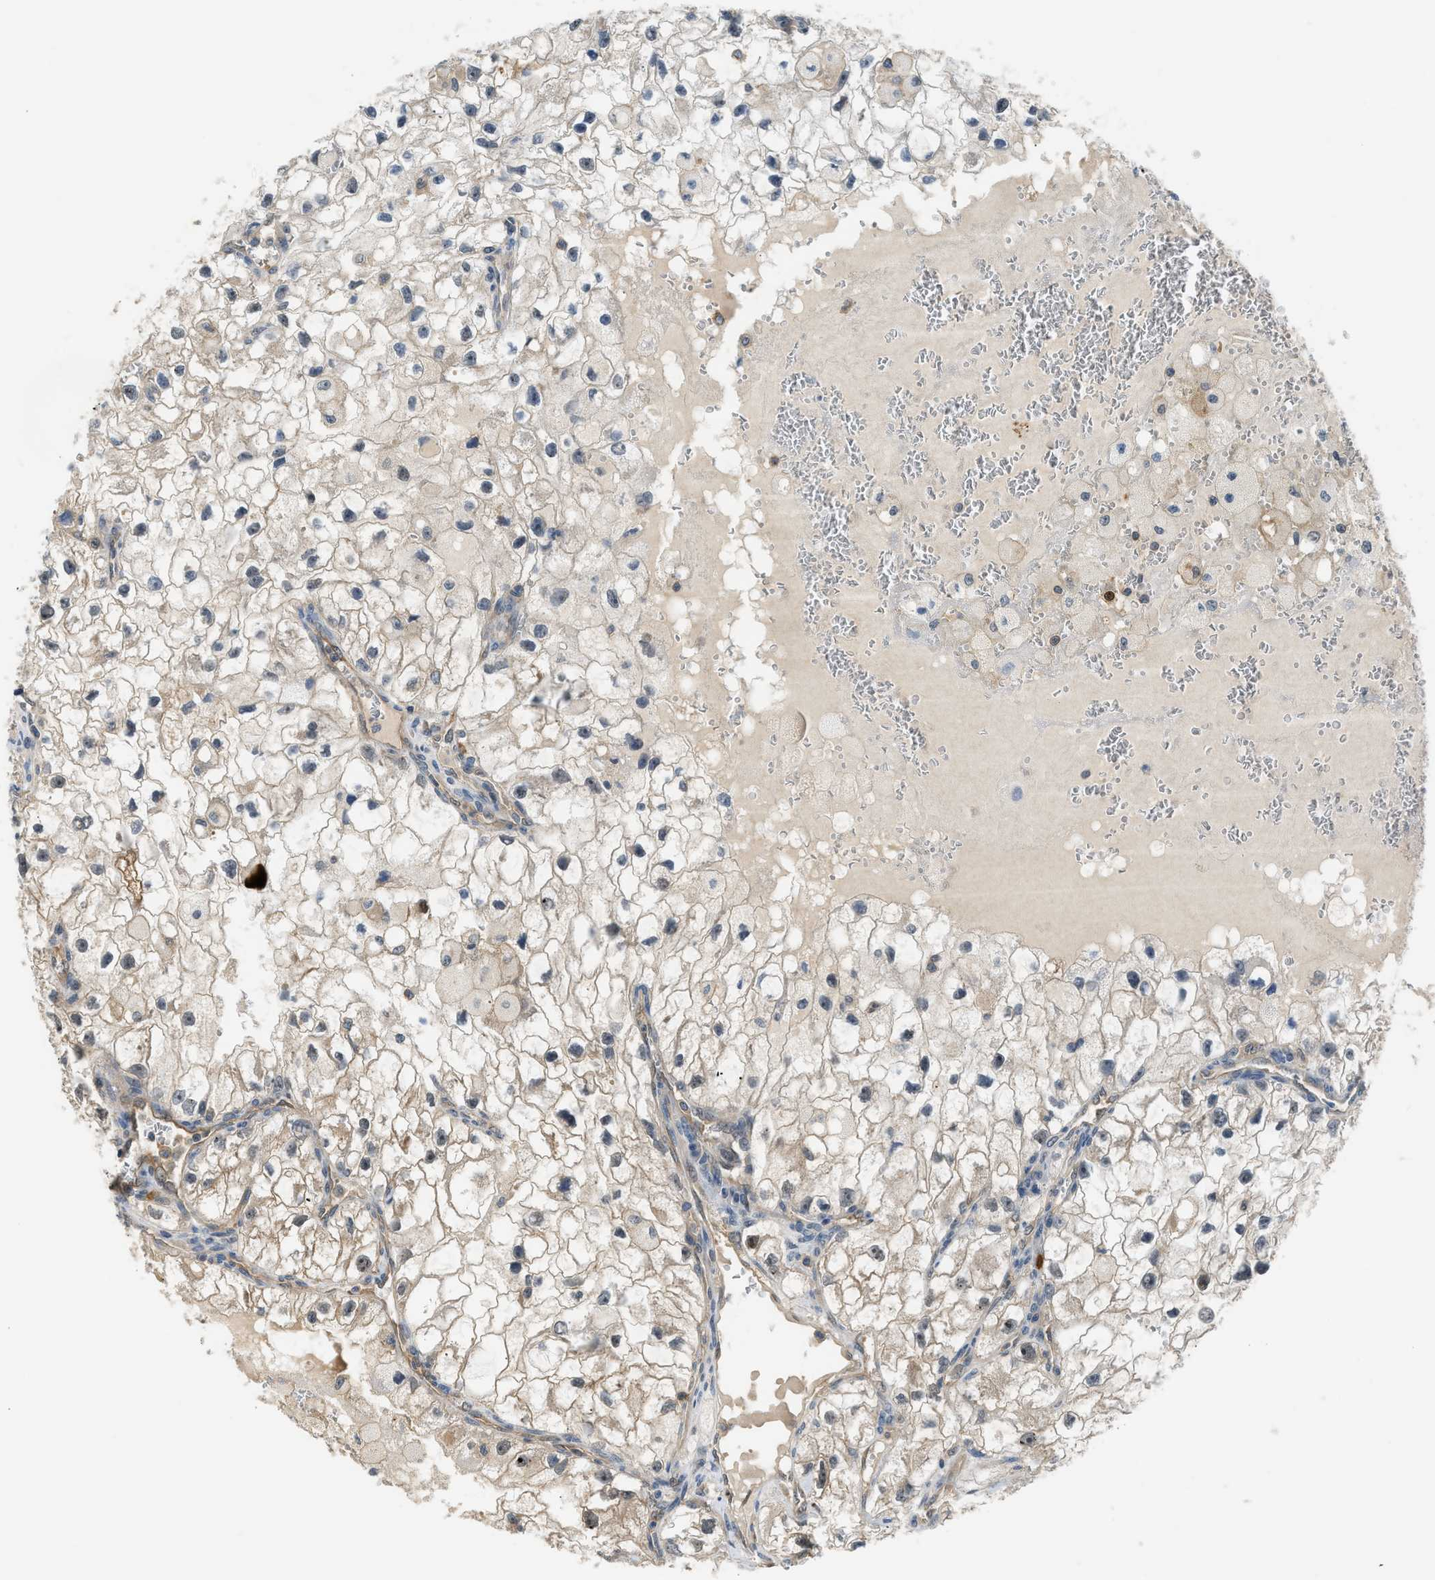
{"staining": {"intensity": "weak", "quantity": "25%-75%", "location": "cytoplasmic/membranous"}, "tissue": "renal cancer", "cell_type": "Tumor cells", "image_type": "cancer", "snomed": [{"axis": "morphology", "description": "Adenocarcinoma, NOS"}, {"axis": "topography", "description": "Kidney"}], "caption": "Tumor cells display weak cytoplasmic/membranous staining in about 25%-75% of cells in renal adenocarcinoma.", "gene": "CBLB", "patient": {"sex": "female", "age": 70}}